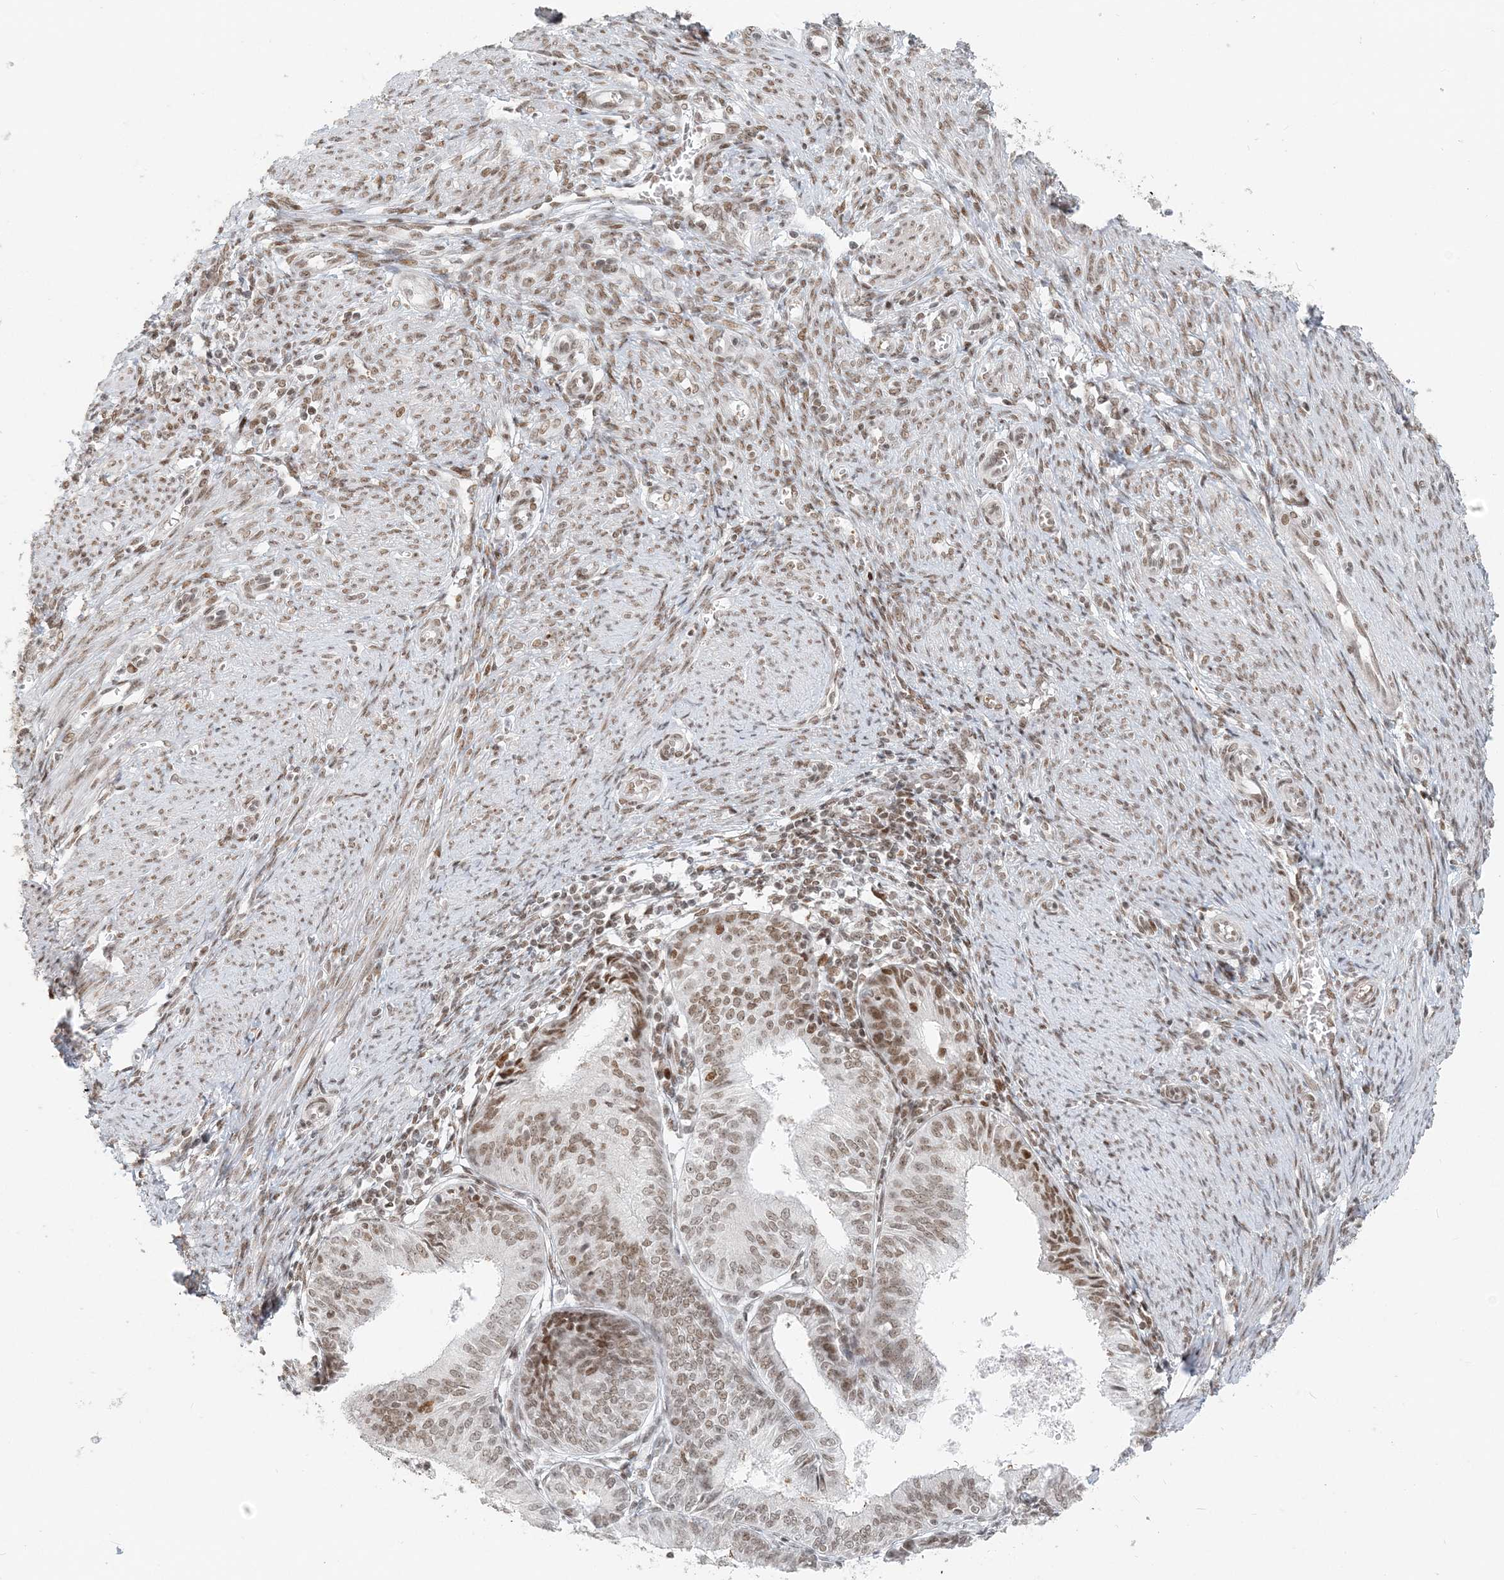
{"staining": {"intensity": "moderate", "quantity": ">75%", "location": "nuclear"}, "tissue": "endometrial cancer", "cell_type": "Tumor cells", "image_type": "cancer", "snomed": [{"axis": "morphology", "description": "Adenocarcinoma, NOS"}, {"axis": "topography", "description": "Endometrium"}], "caption": "Immunohistochemistry (IHC) image of neoplastic tissue: endometrial adenocarcinoma stained using IHC reveals medium levels of moderate protein expression localized specifically in the nuclear of tumor cells, appearing as a nuclear brown color.", "gene": "BAZ1B", "patient": {"sex": "female", "age": 51}}